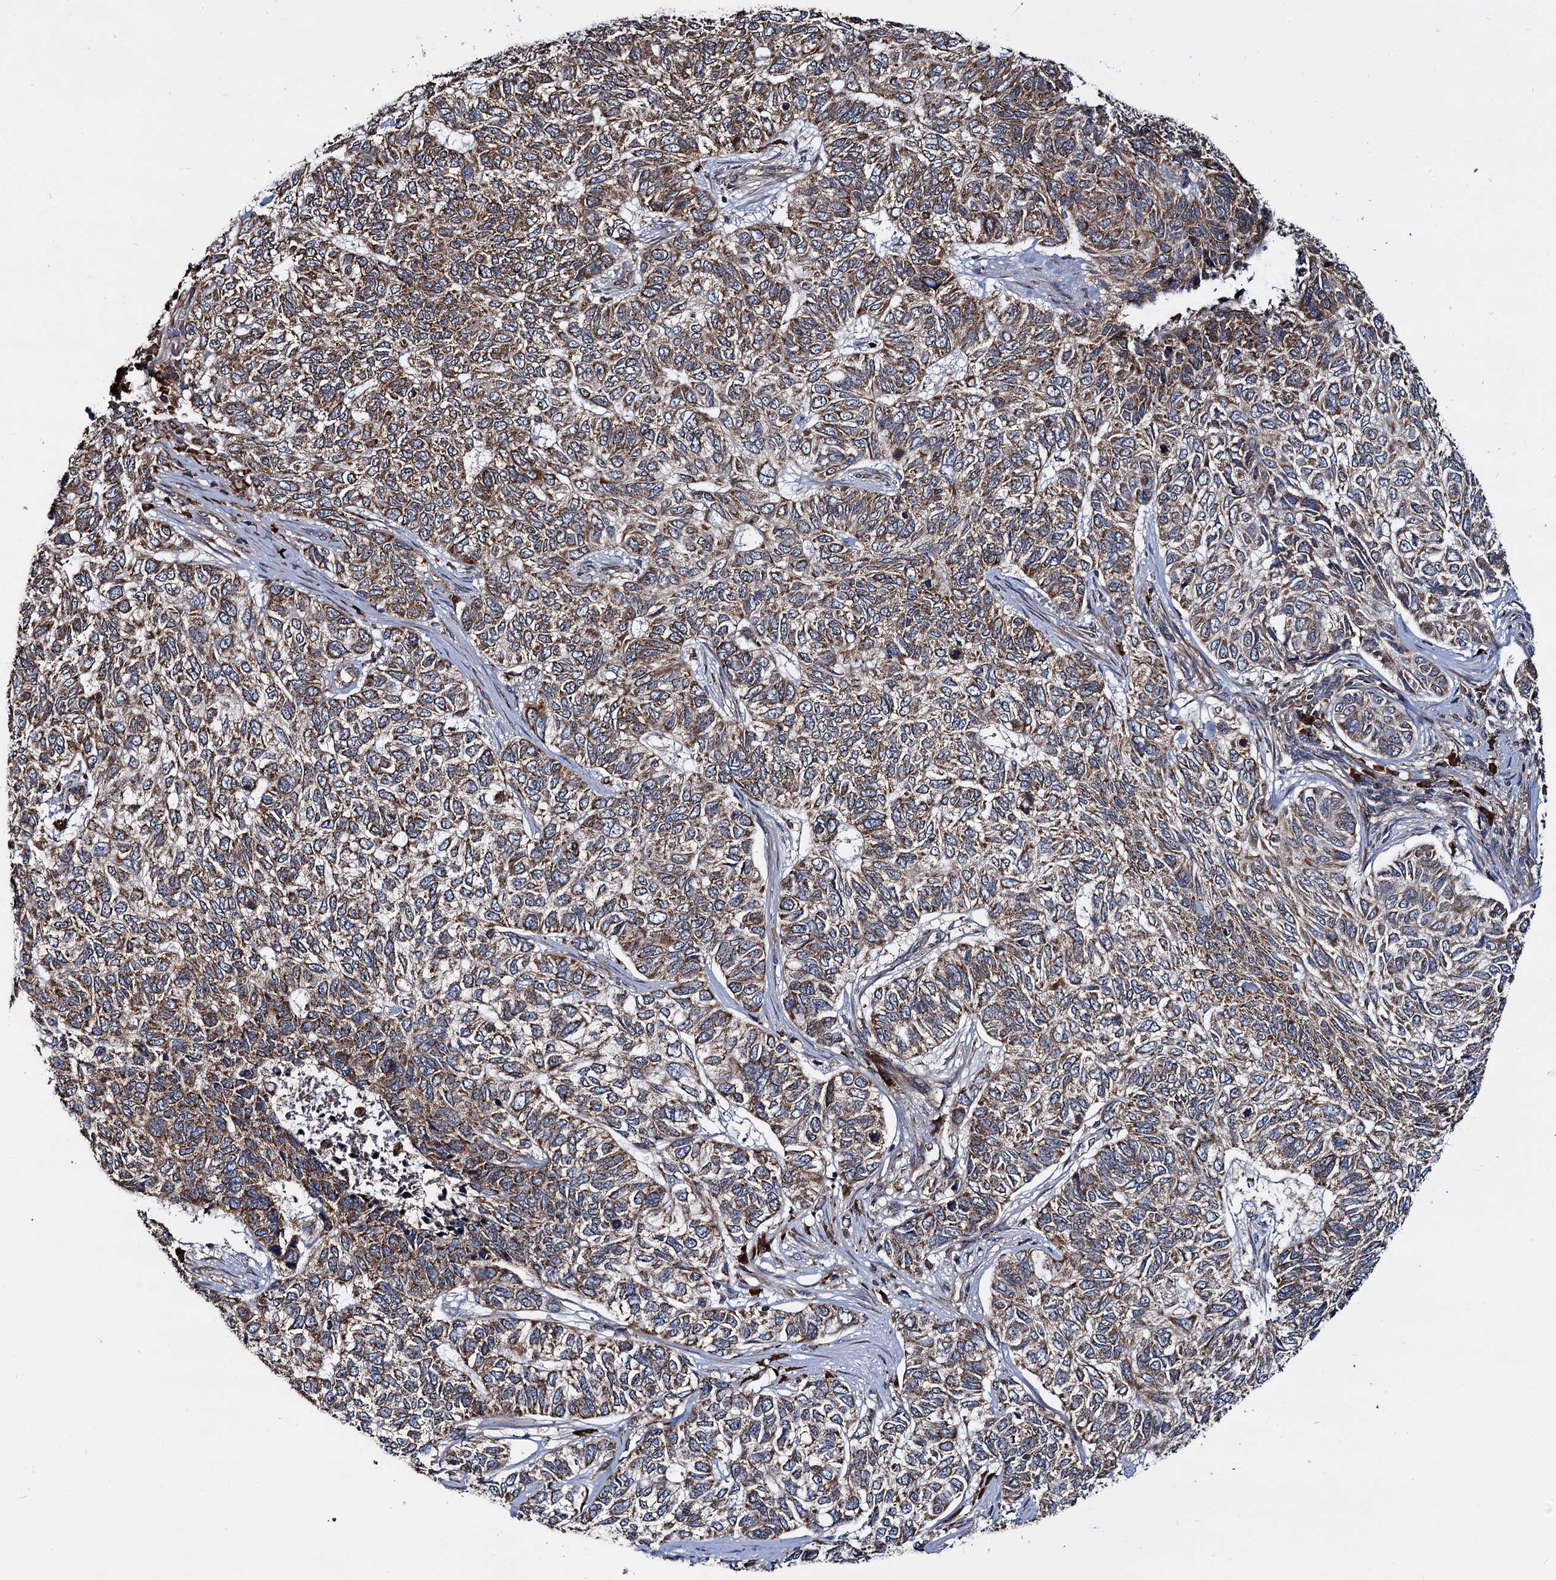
{"staining": {"intensity": "moderate", "quantity": "25%-75%", "location": "cytoplasmic/membranous"}, "tissue": "skin cancer", "cell_type": "Tumor cells", "image_type": "cancer", "snomed": [{"axis": "morphology", "description": "Basal cell carcinoma"}, {"axis": "topography", "description": "Skin"}], "caption": "Immunohistochemistry (DAB (3,3'-diaminobenzidine)) staining of basal cell carcinoma (skin) displays moderate cytoplasmic/membranous protein staining in about 25%-75% of tumor cells.", "gene": "UFM1", "patient": {"sex": "female", "age": 65}}